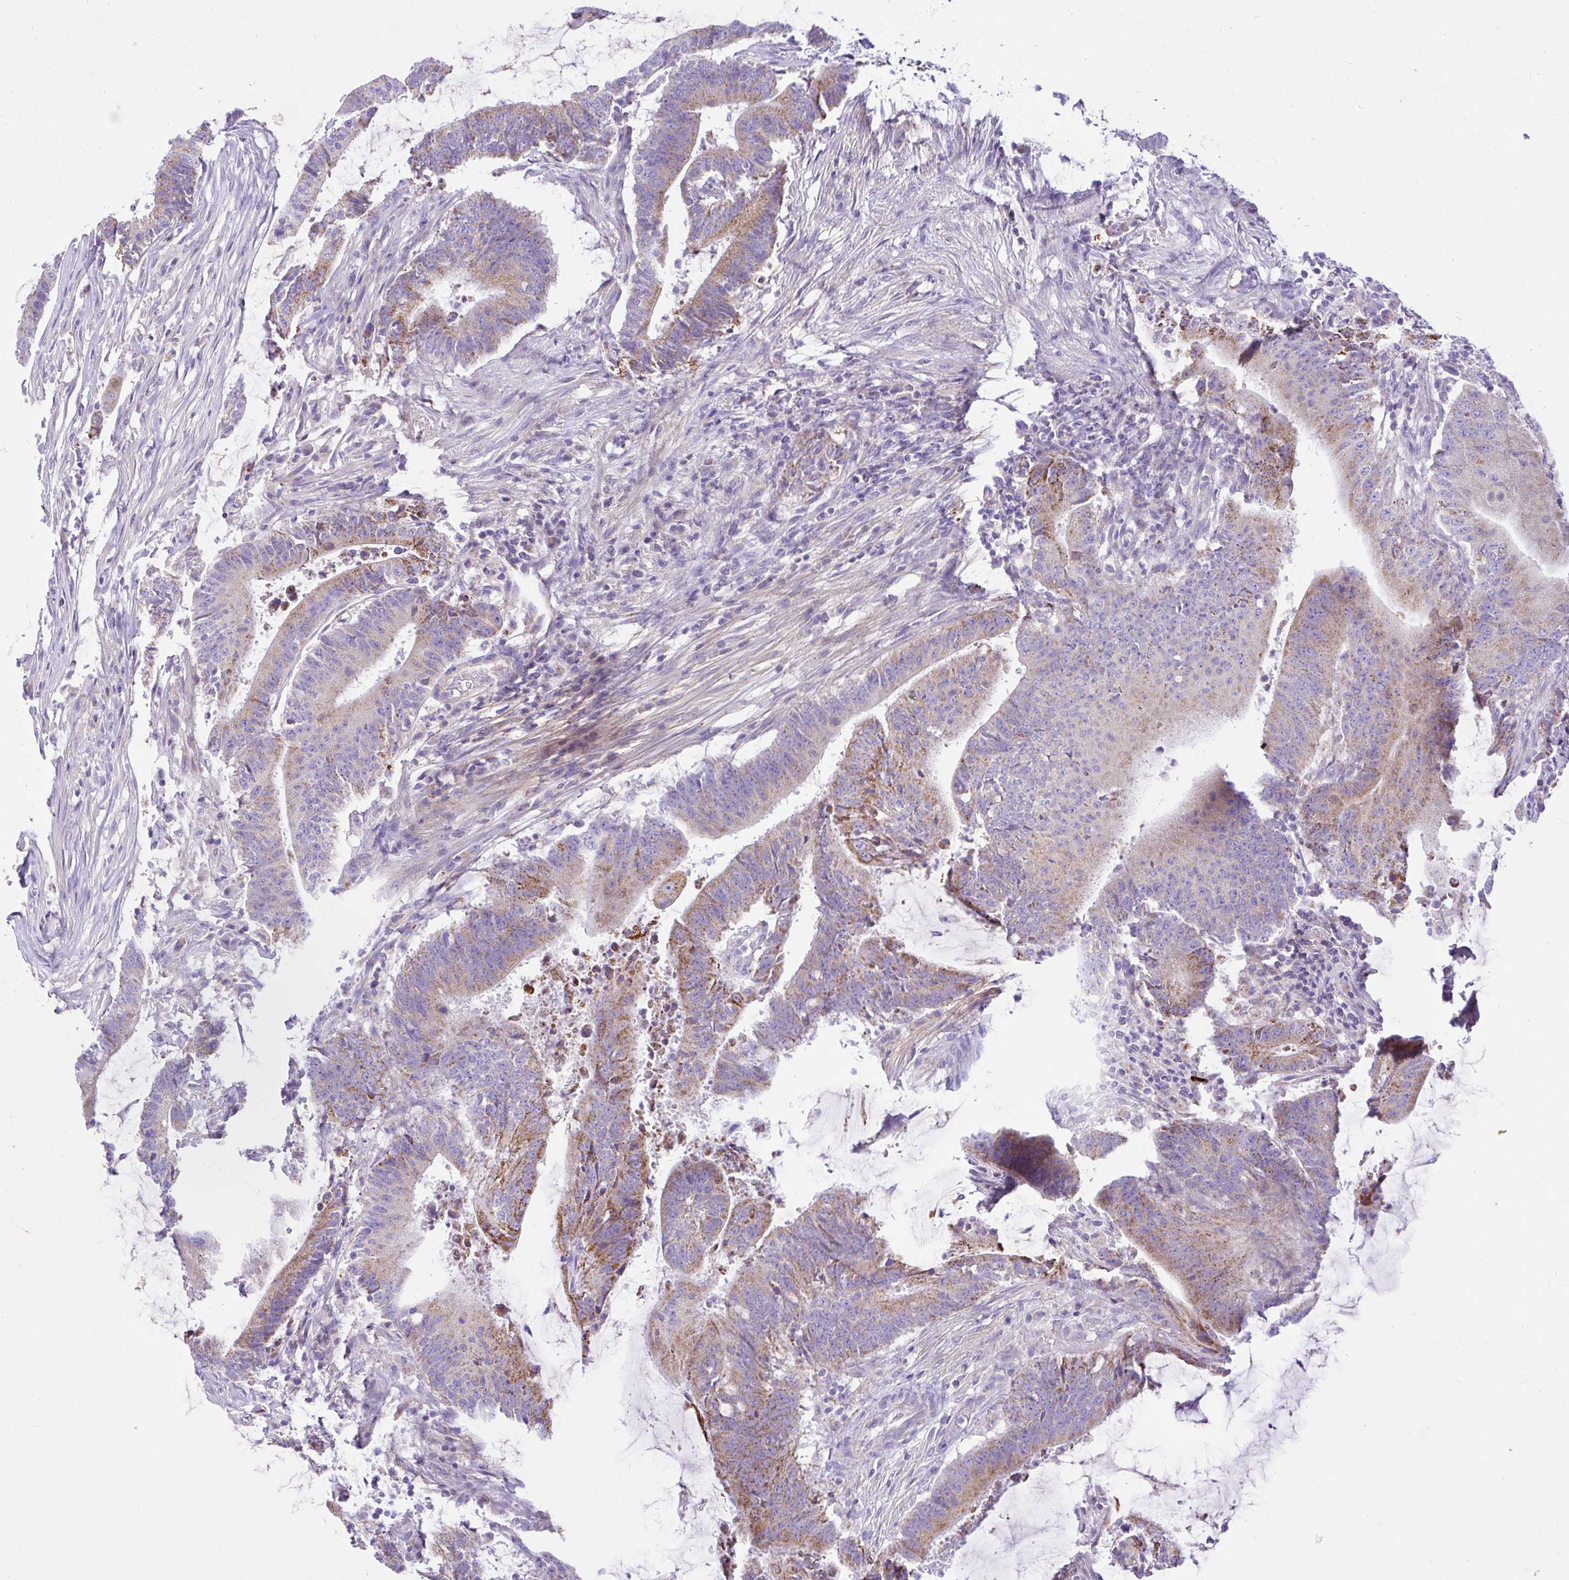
{"staining": {"intensity": "moderate", "quantity": "25%-75%", "location": "cytoplasmic/membranous"}, "tissue": "colorectal cancer", "cell_type": "Tumor cells", "image_type": "cancer", "snomed": [{"axis": "morphology", "description": "Adenocarcinoma, NOS"}, {"axis": "topography", "description": "Colon"}], "caption": "High-power microscopy captured an IHC histopathology image of colorectal cancer, revealing moderate cytoplasmic/membranous staining in approximately 25%-75% of tumor cells. The staining was performed using DAB to visualize the protein expression in brown, while the nuclei were stained in blue with hematoxylin (Magnification: 20x).", "gene": "SLC13A1", "patient": {"sex": "female", "age": 43}}